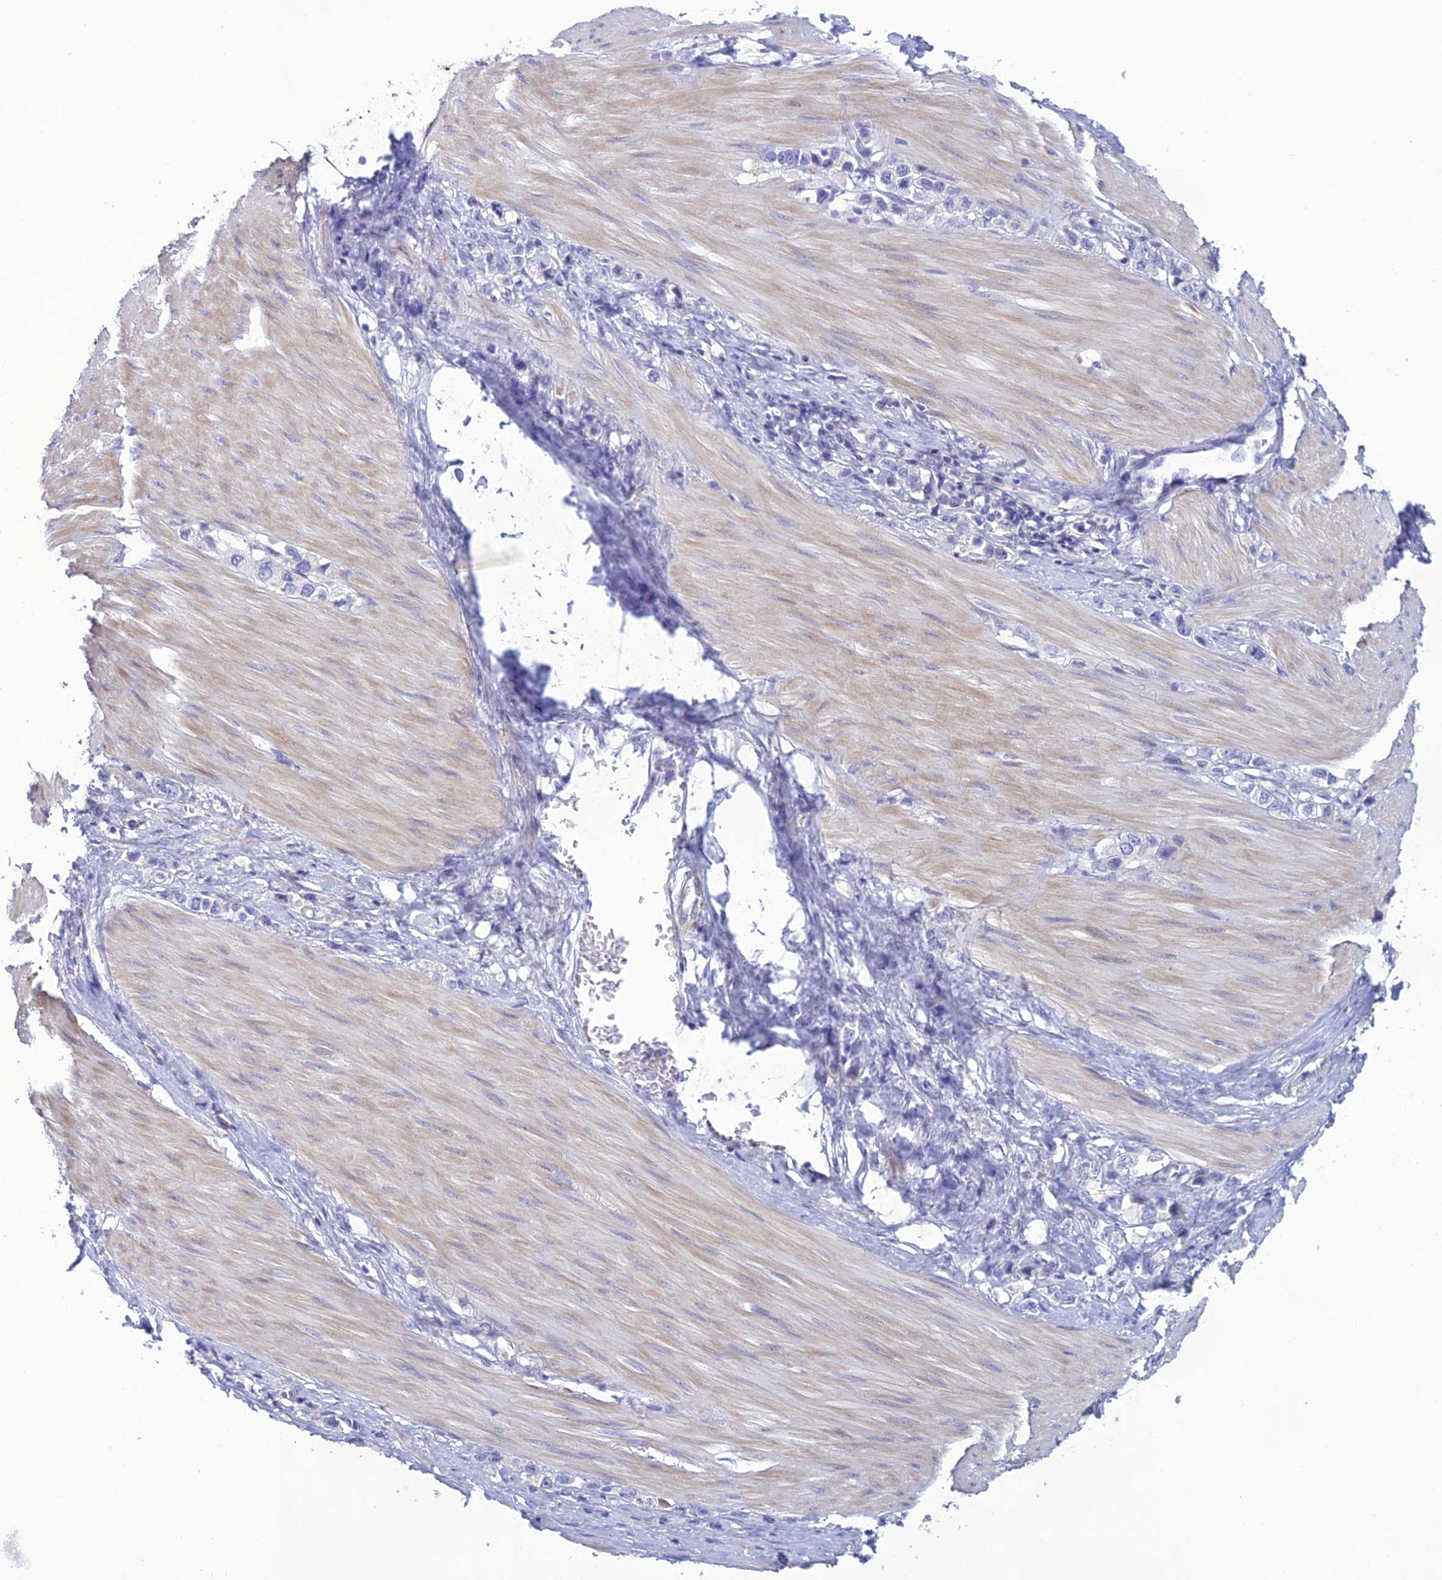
{"staining": {"intensity": "negative", "quantity": "none", "location": "none"}, "tissue": "stomach cancer", "cell_type": "Tumor cells", "image_type": "cancer", "snomed": [{"axis": "morphology", "description": "Adenocarcinoma, NOS"}, {"axis": "topography", "description": "Stomach"}], "caption": "Tumor cells are negative for brown protein staining in stomach cancer (adenocarcinoma).", "gene": "OR56B1", "patient": {"sex": "female", "age": 65}}